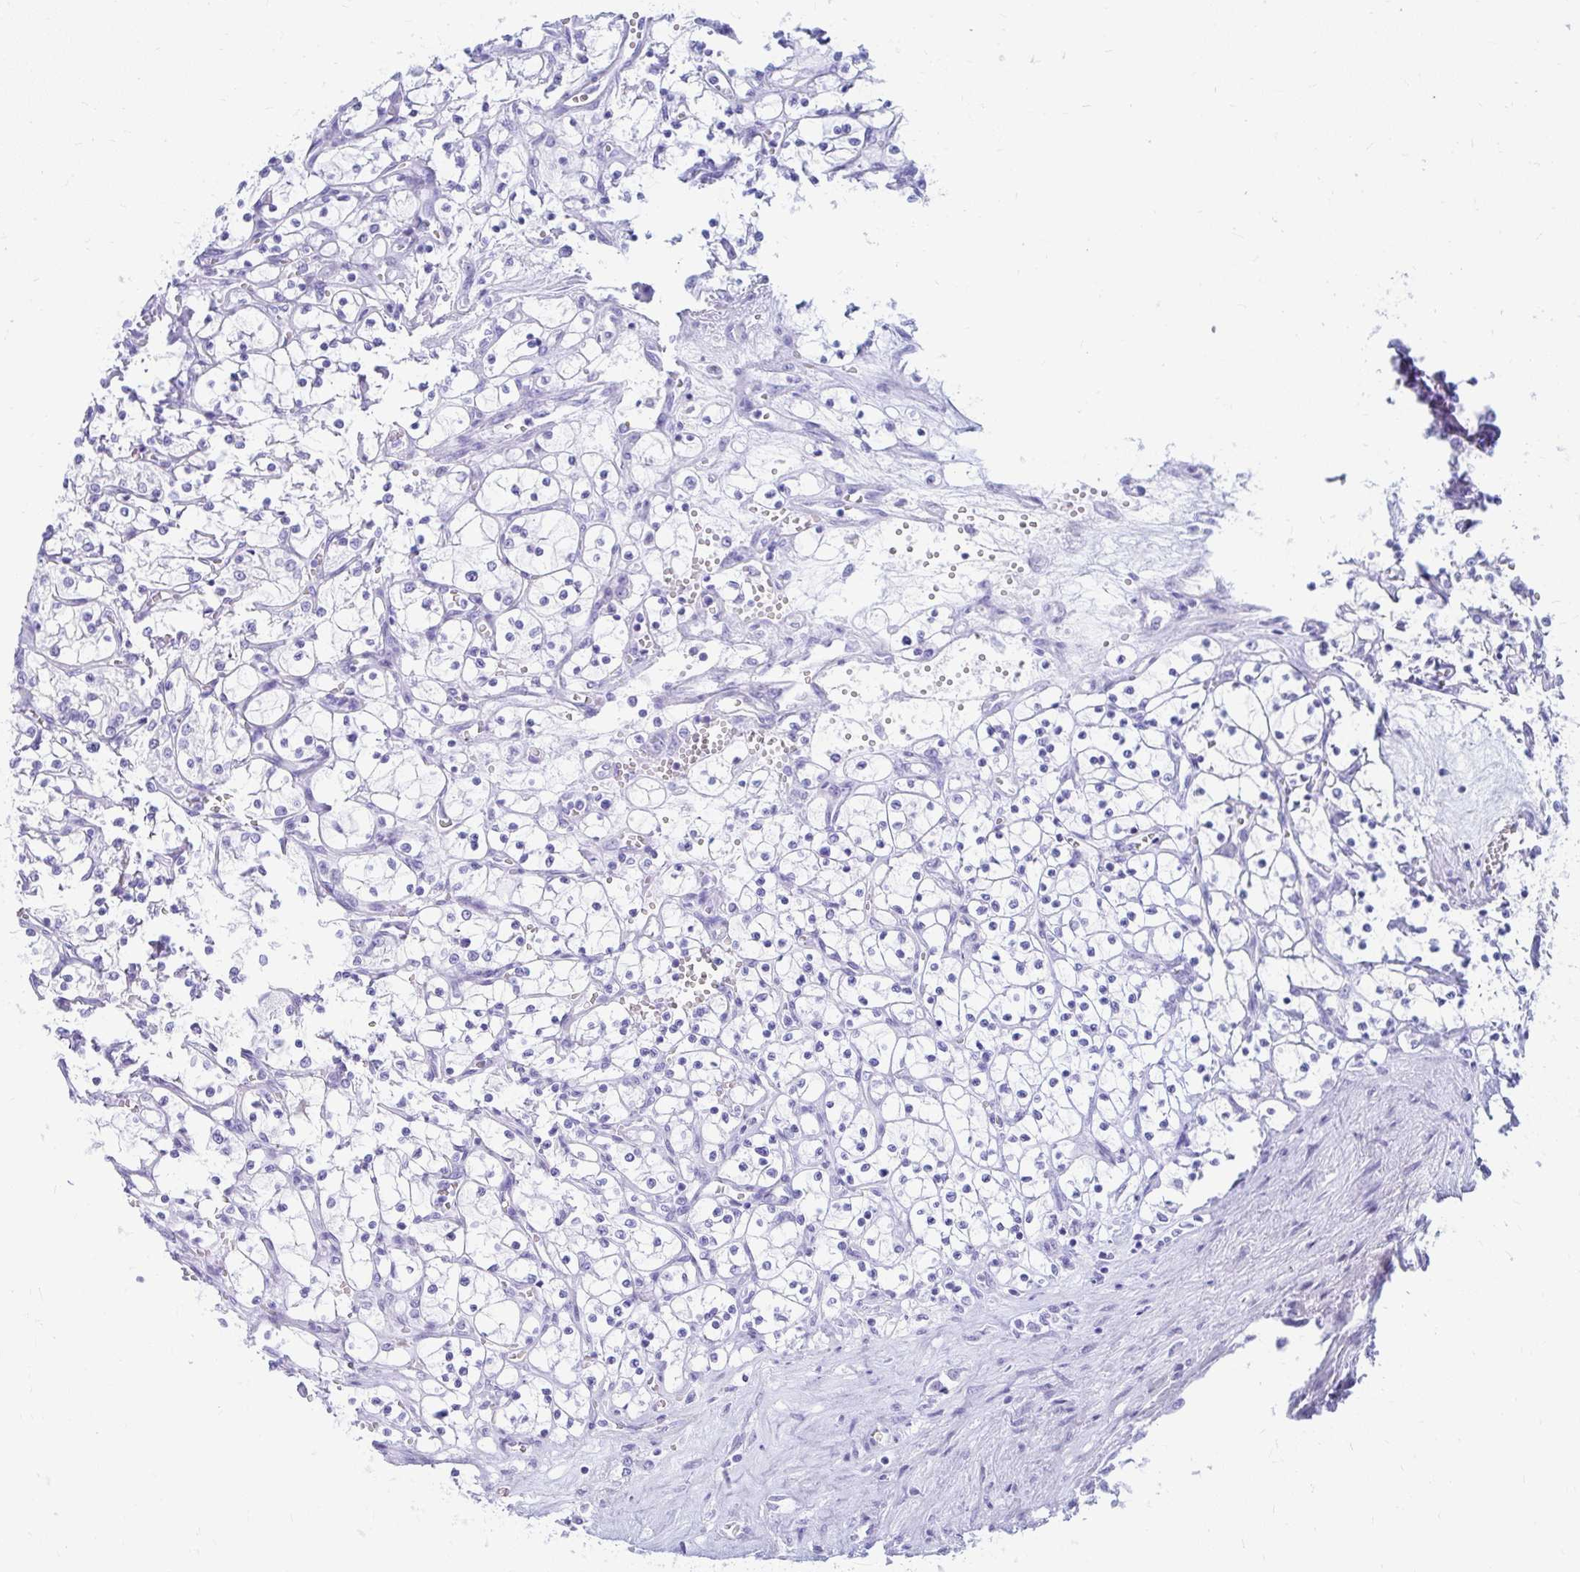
{"staining": {"intensity": "negative", "quantity": "none", "location": "none"}, "tissue": "renal cancer", "cell_type": "Tumor cells", "image_type": "cancer", "snomed": [{"axis": "morphology", "description": "Adenocarcinoma, NOS"}, {"axis": "topography", "description": "Kidney"}], "caption": "A high-resolution micrograph shows immunohistochemistry (IHC) staining of adenocarcinoma (renal), which exhibits no significant positivity in tumor cells.", "gene": "NSG2", "patient": {"sex": "female", "age": 69}}